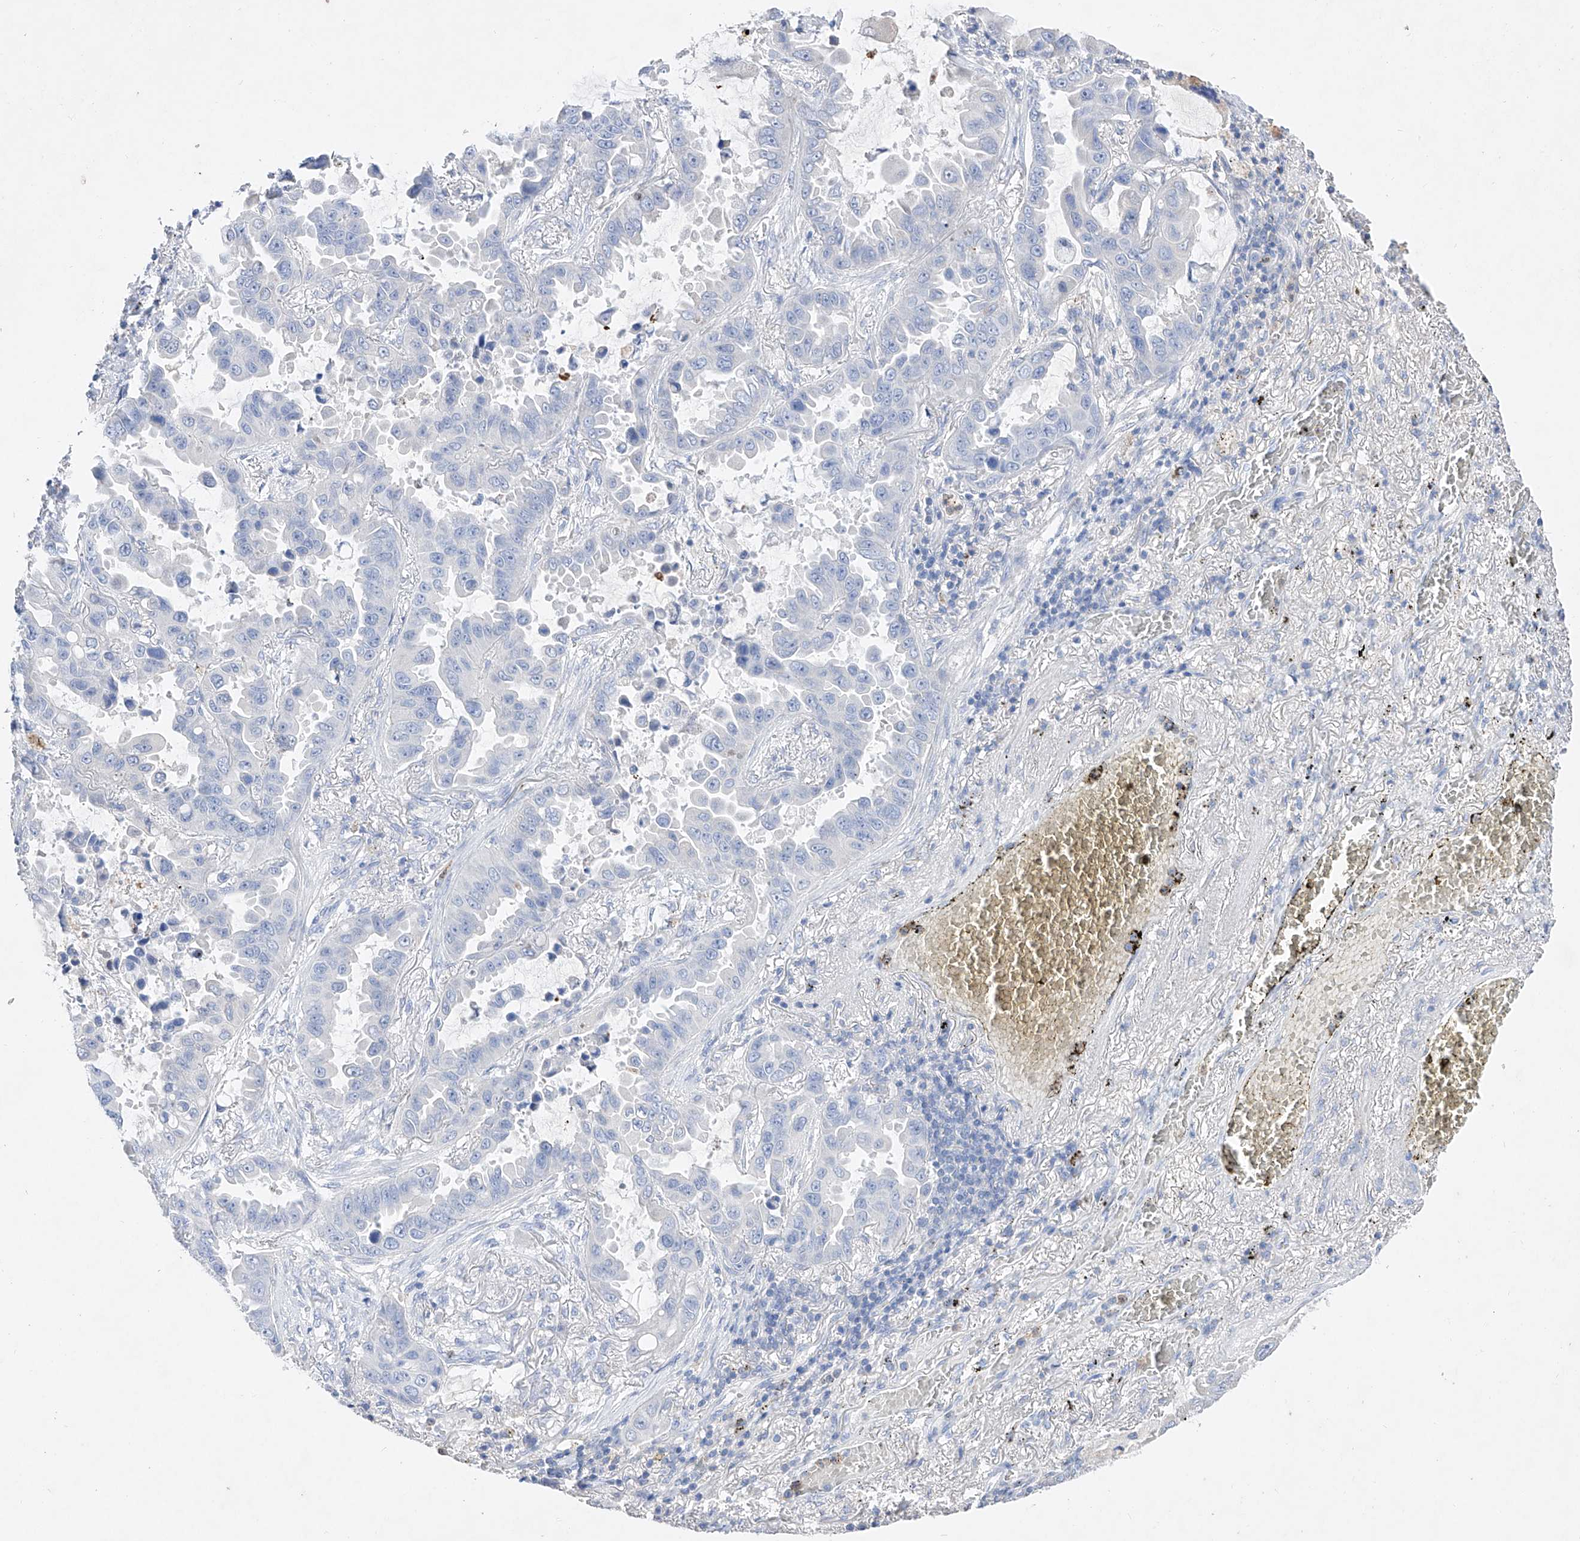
{"staining": {"intensity": "negative", "quantity": "none", "location": "none"}, "tissue": "lung cancer", "cell_type": "Tumor cells", "image_type": "cancer", "snomed": [{"axis": "morphology", "description": "Adenocarcinoma, NOS"}, {"axis": "topography", "description": "Lung"}], "caption": "Micrograph shows no significant protein expression in tumor cells of lung cancer (adenocarcinoma).", "gene": "TM7SF2", "patient": {"sex": "male", "age": 64}}